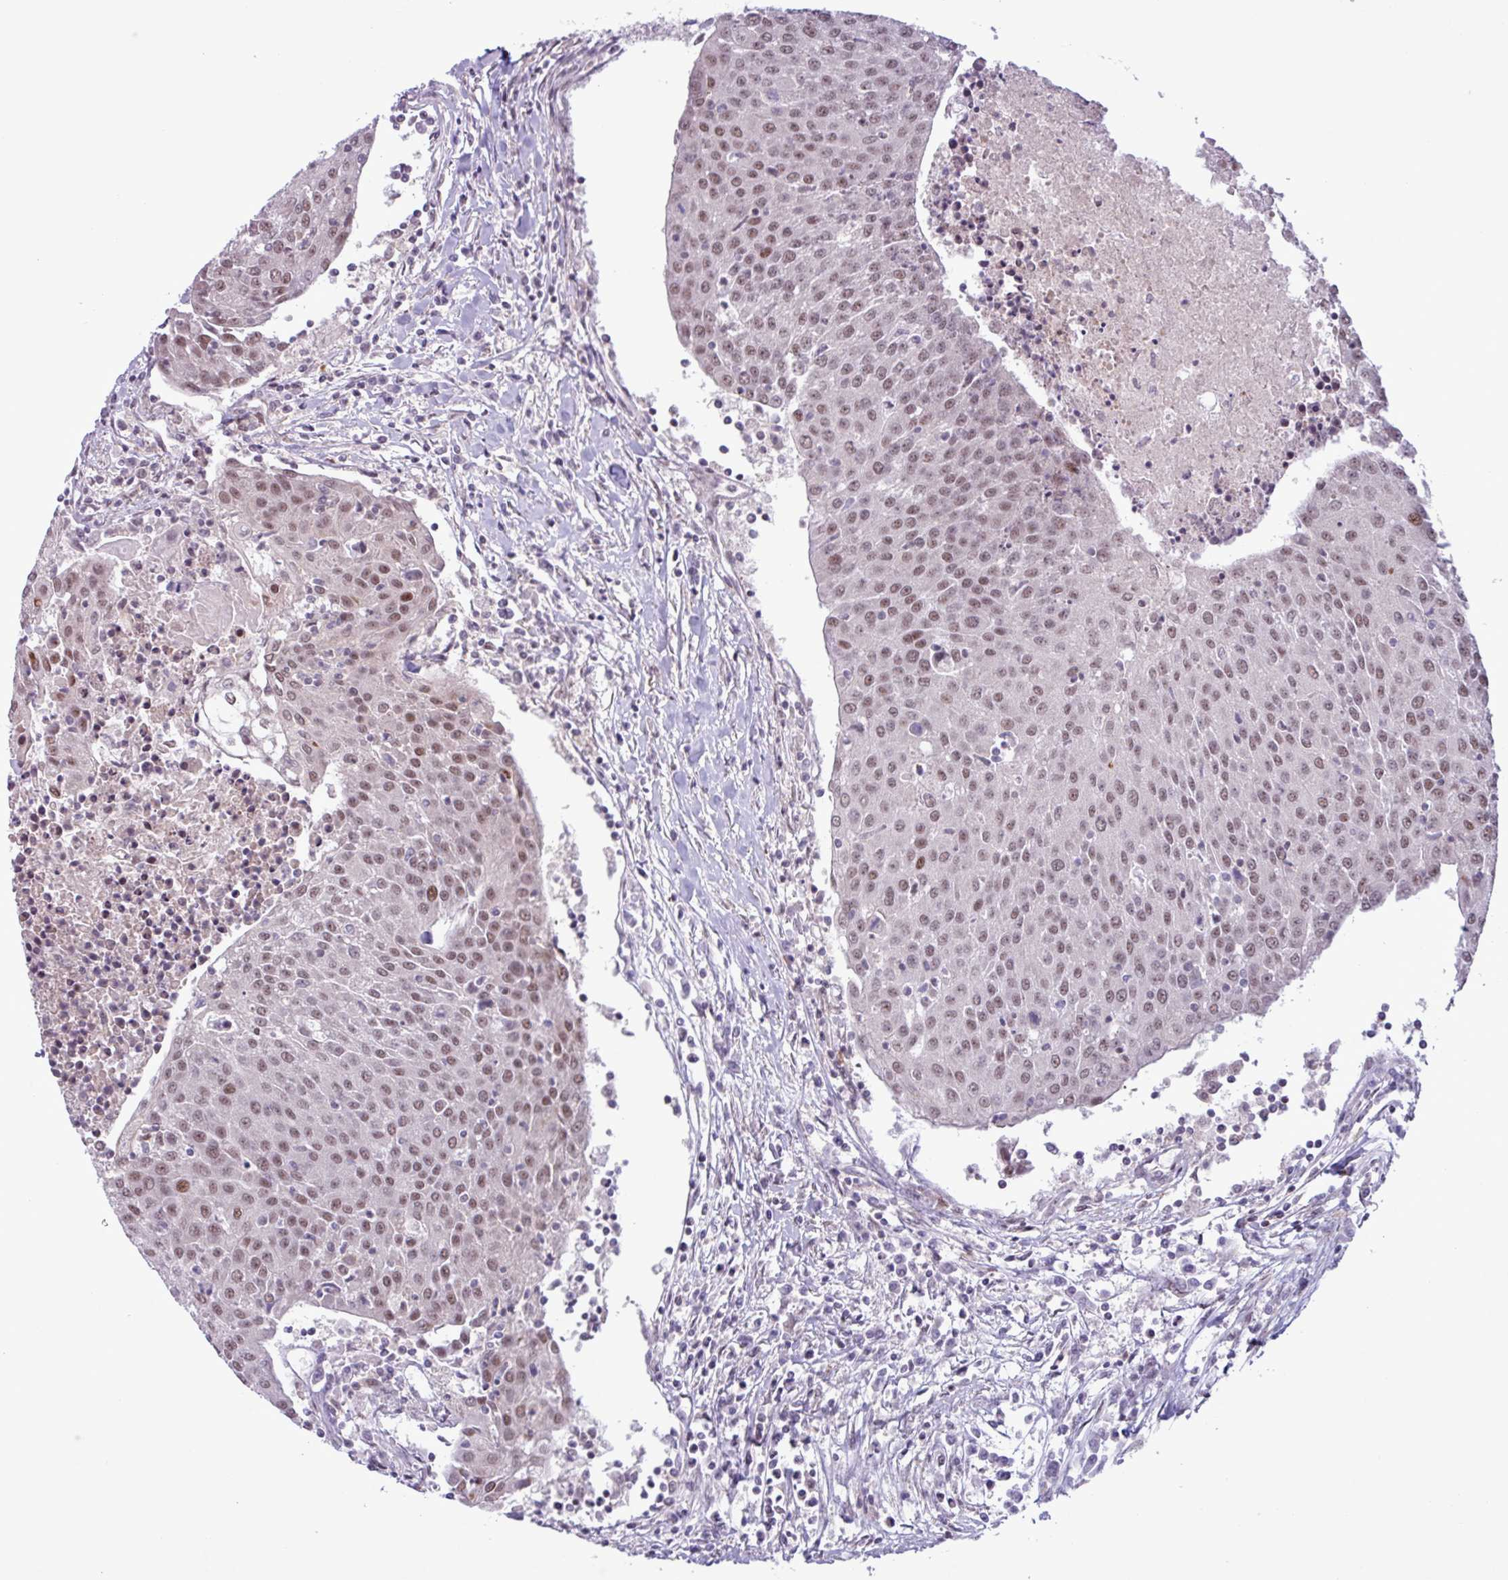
{"staining": {"intensity": "moderate", "quantity": ">75%", "location": "nuclear"}, "tissue": "urothelial cancer", "cell_type": "Tumor cells", "image_type": "cancer", "snomed": [{"axis": "morphology", "description": "Urothelial carcinoma, High grade"}, {"axis": "topography", "description": "Urinary bladder"}], "caption": "A medium amount of moderate nuclear staining is identified in about >75% of tumor cells in urothelial carcinoma (high-grade) tissue.", "gene": "NOTCH2", "patient": {"sex": "female", "age": 85}}